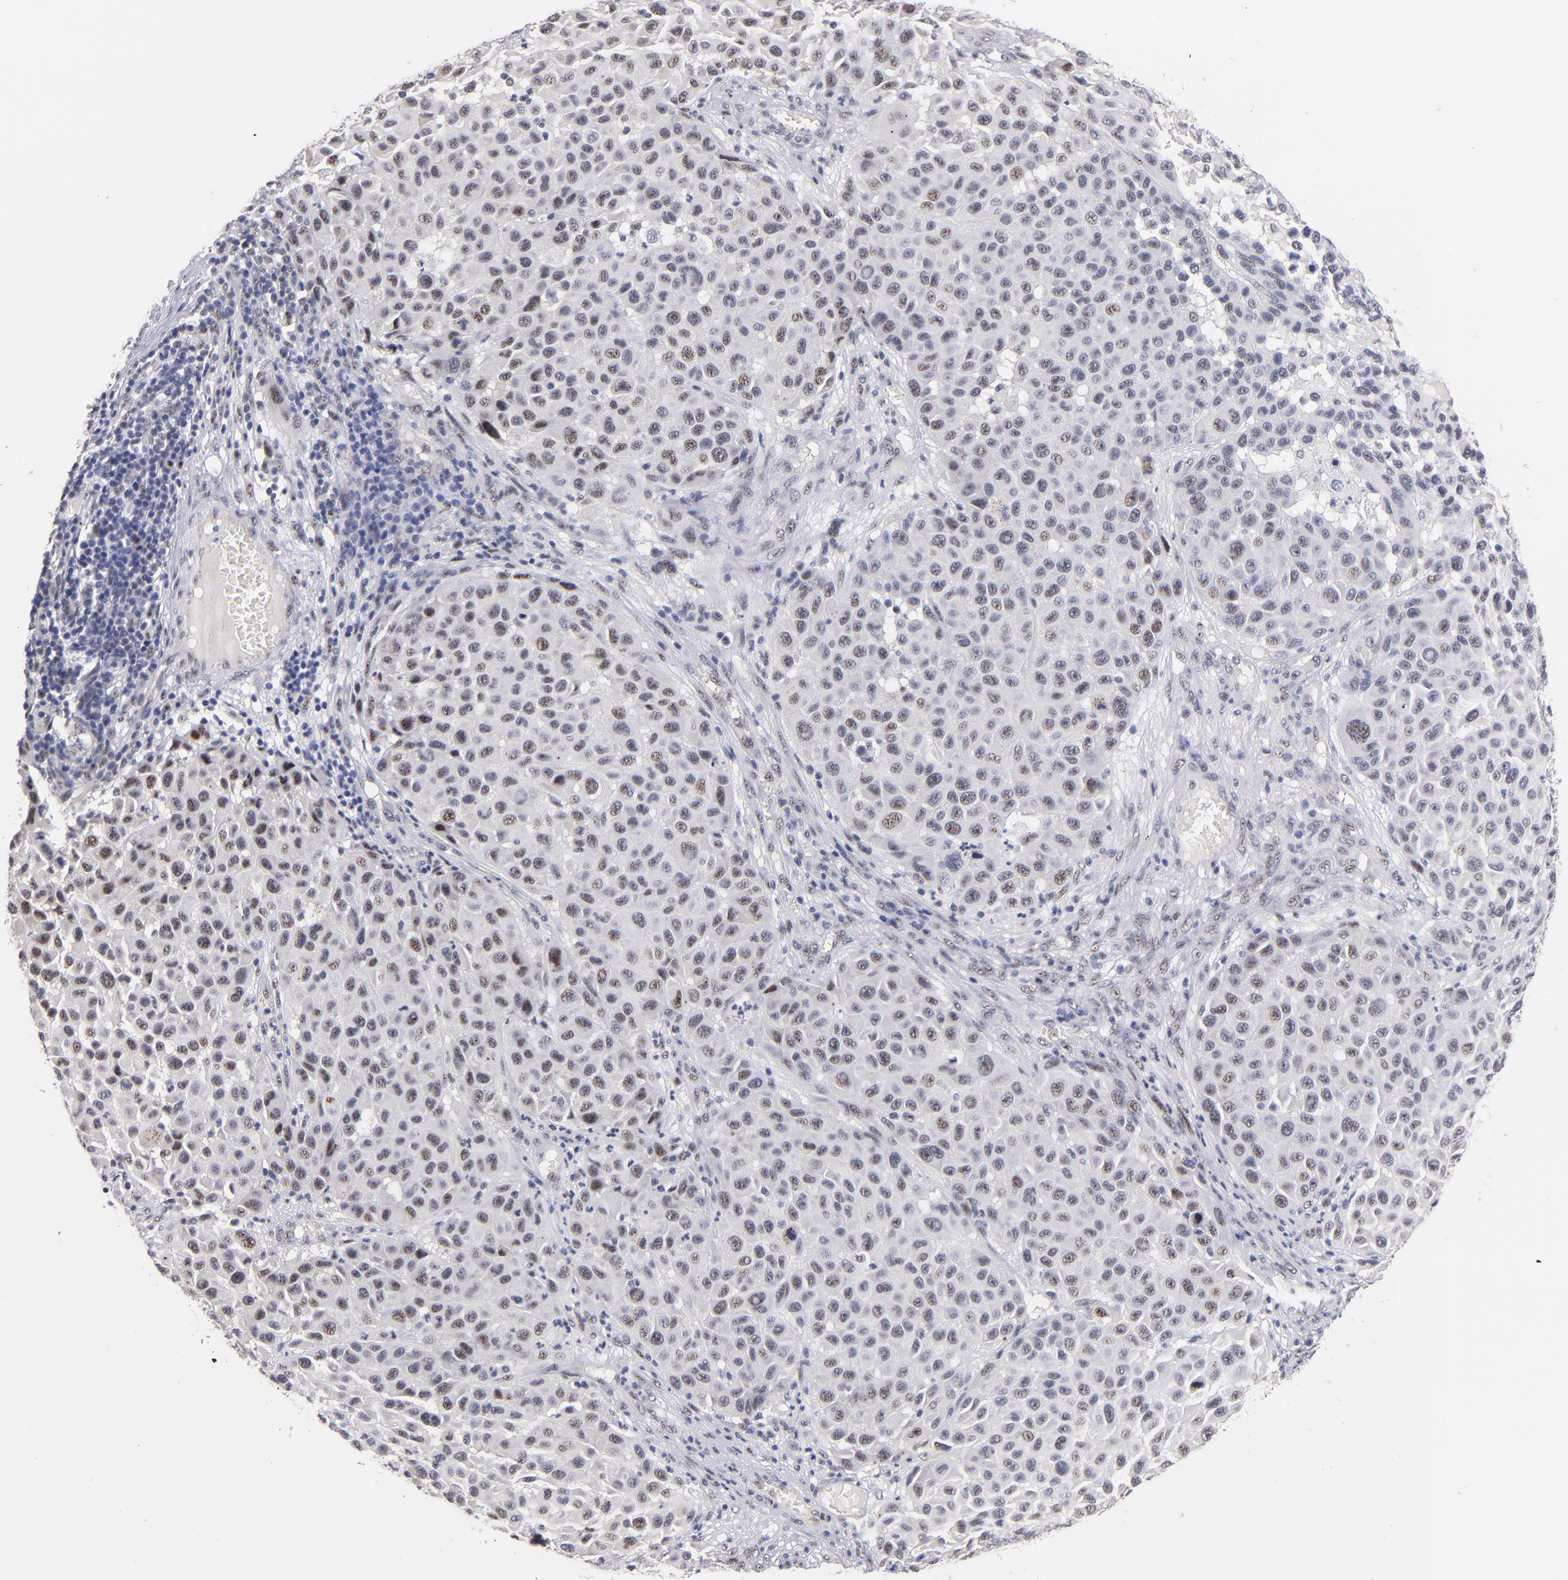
{"staining": {"intensity": "weak", "quantity": "25%-75%", "location": "nuclear"}, "tissue": "melanoma", "cell_type": "Tumor cells", "image_type": "cancer", "snomed": [{"axis": "morphology", "description": "Malignant melanoma, Metastatic site"}, {"axis": "topography", "description": "Lymph node"}], "caption": "About 25%-75% of tumor cells in human malignant melanoma (metastatic site) exhibit weak nuclear protein positivity as visualized by brown immunohistochemical staining.", "gene": "RAF1", "patient": {"sex": "male", "age": 61}}